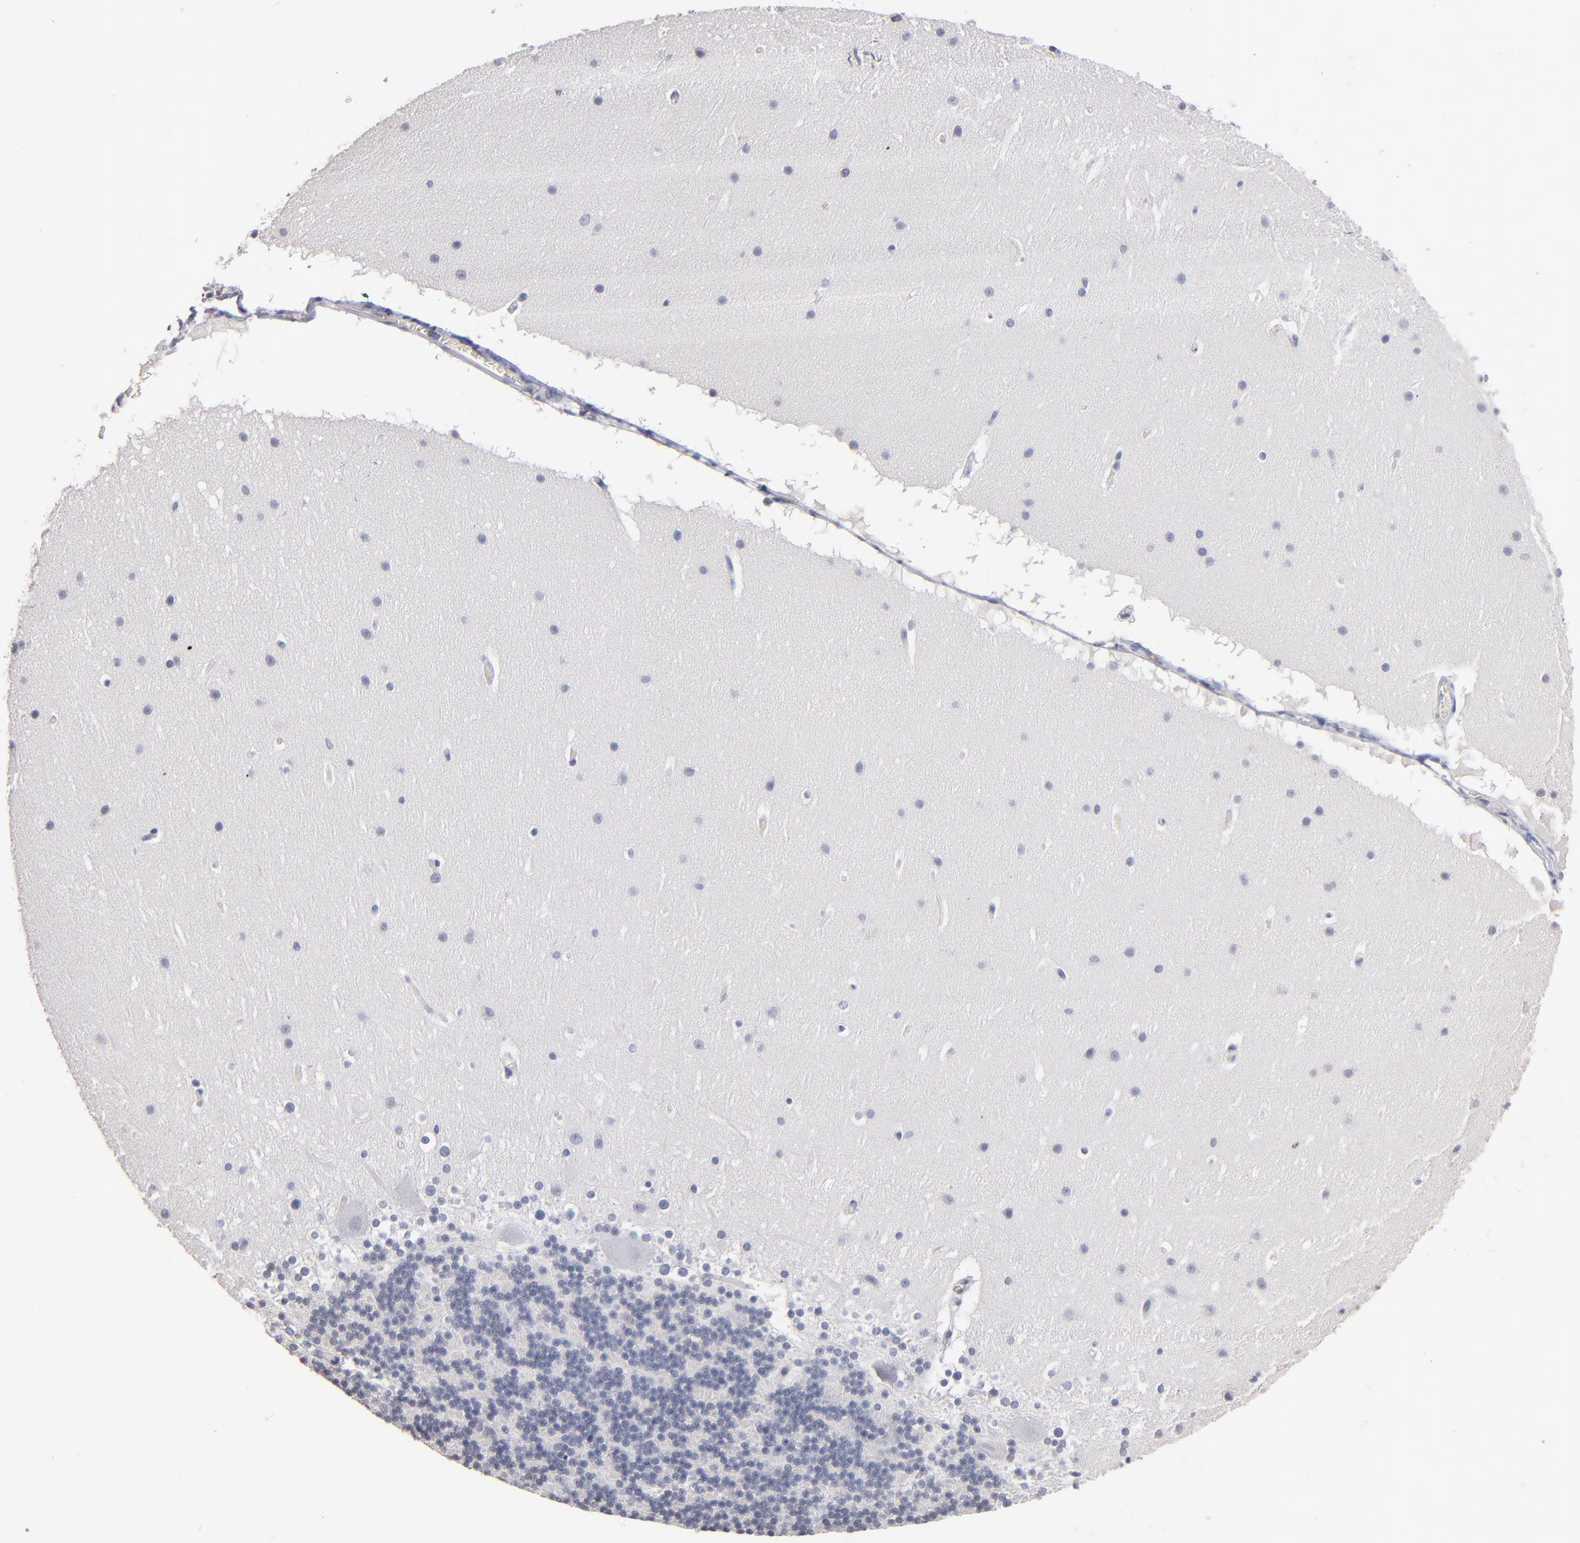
{"staining": {"intensity": "negative", "quantity": "none", "location": "none"}, "tissue": "cerebellum", "cell_type": "Cells in granular layer", "image_type": "normal", "snomed": [{"axis": "morphology", "description": "Normal tissue, NOS"}, {"axis": "topography", "description": "Cerebellum"}], "caption": "Cells in granular layer are negative for protein expression in unremarkable human cerebellum. Brightfield microscopy of immunohistochemistry (IHC) stained with DAB (3,3'-diaminobenzidine) (brown) and hematoxylin (blue), captured at high magnification.", "gene": "MN1", "patient": {"sex": "female", "age": 19}}